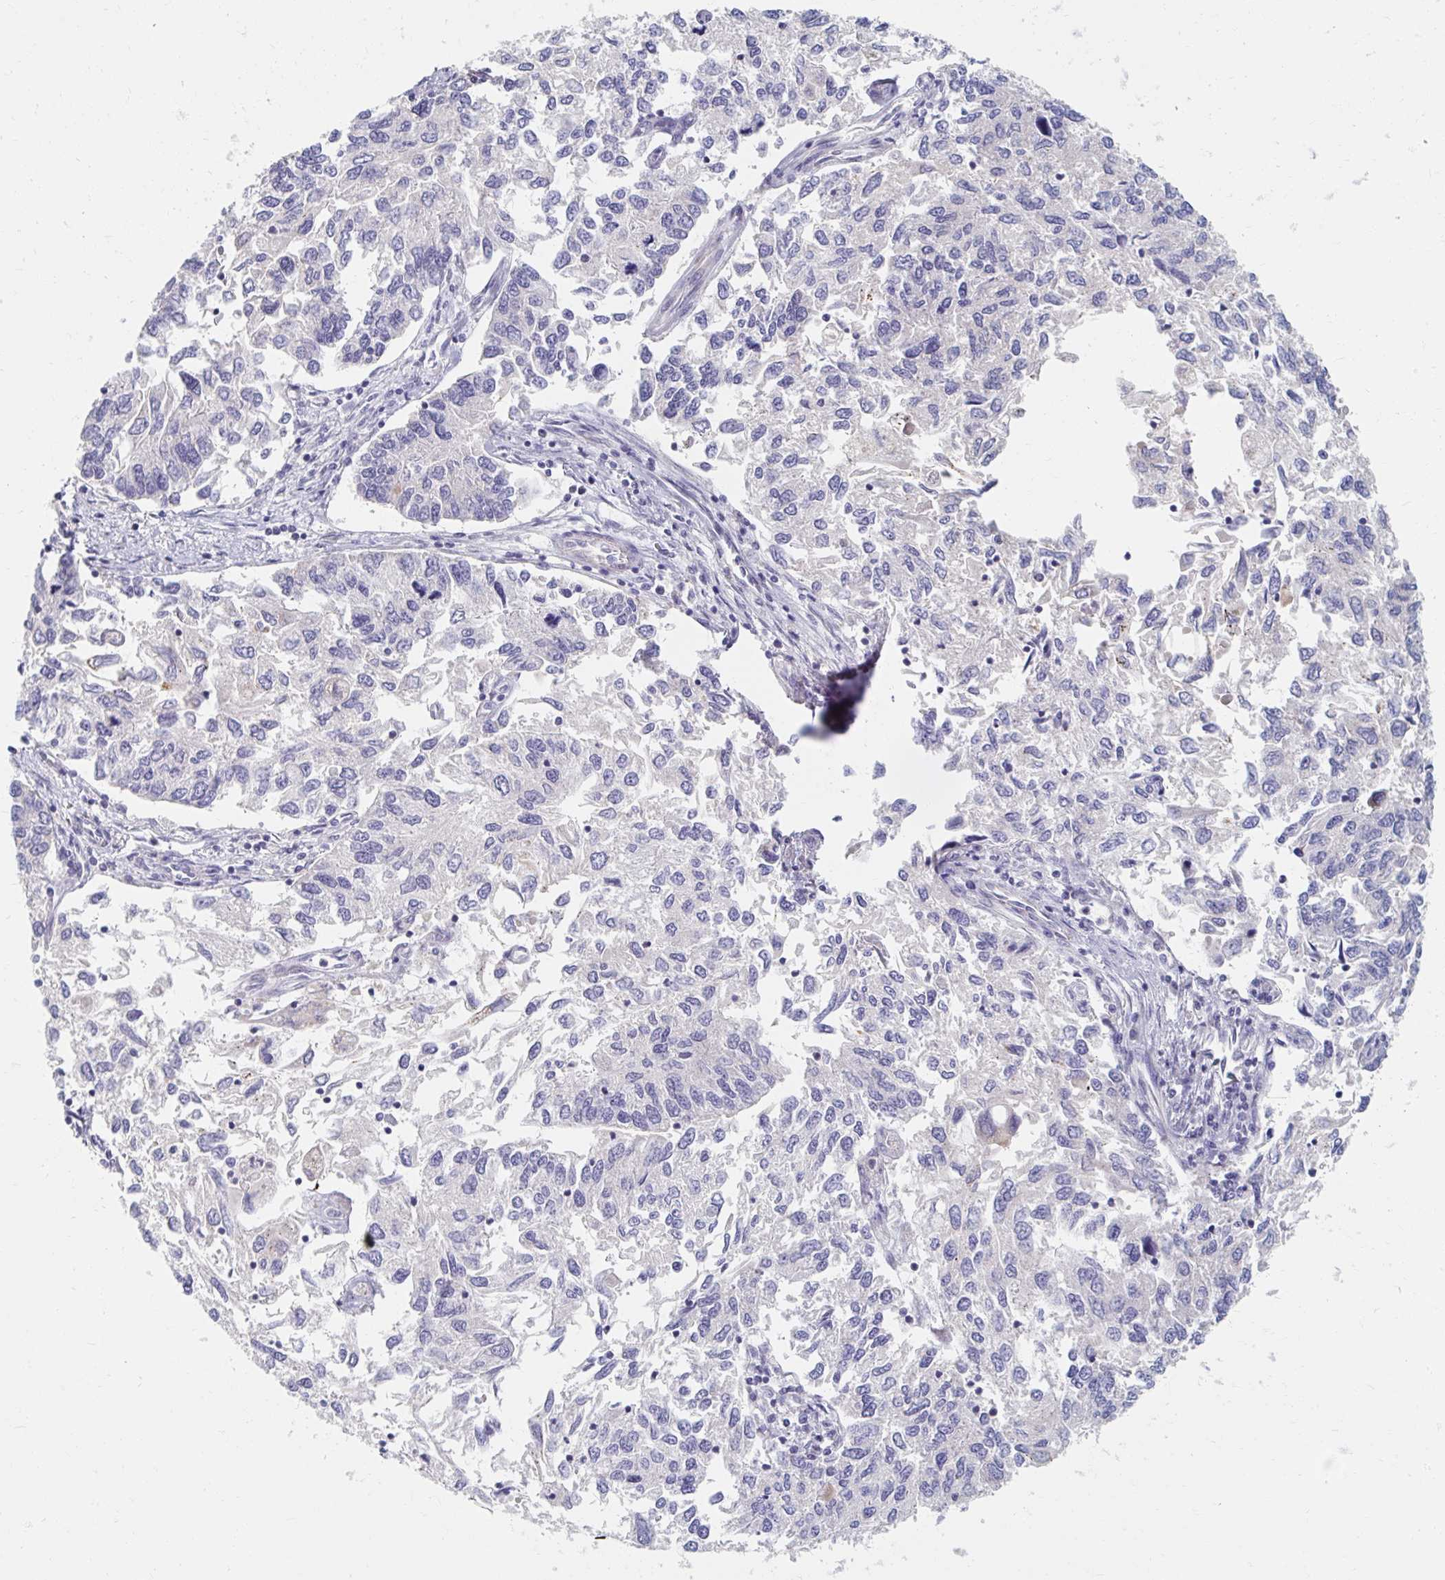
{"staining": {"intensity": "moderate", "quantity": "25%-75%", "location": "cytoplasmic/membranous"}, "tissue": "endometrial cancer", "cell_type": "Tumor cells", "image_type": "cancer", "snomed": [{"axis": "morphology", "description": "Carcinoma, NOS"}, {"axis": "topography", "description": "Uterus"}], "caption": "Protein staining reveals moderate cytoplasmic/membranous staining in approximately 25%-75% of tumor cells in endometrial cancer. The staining is performed using DAB (3,3'-diaminobenzidine) brown chromogen to label protein expression. The nuclei are counter-stained blue using hematoxylin.", "gene": "MAVS", "patient": {"sex": "female", "age": 76}}